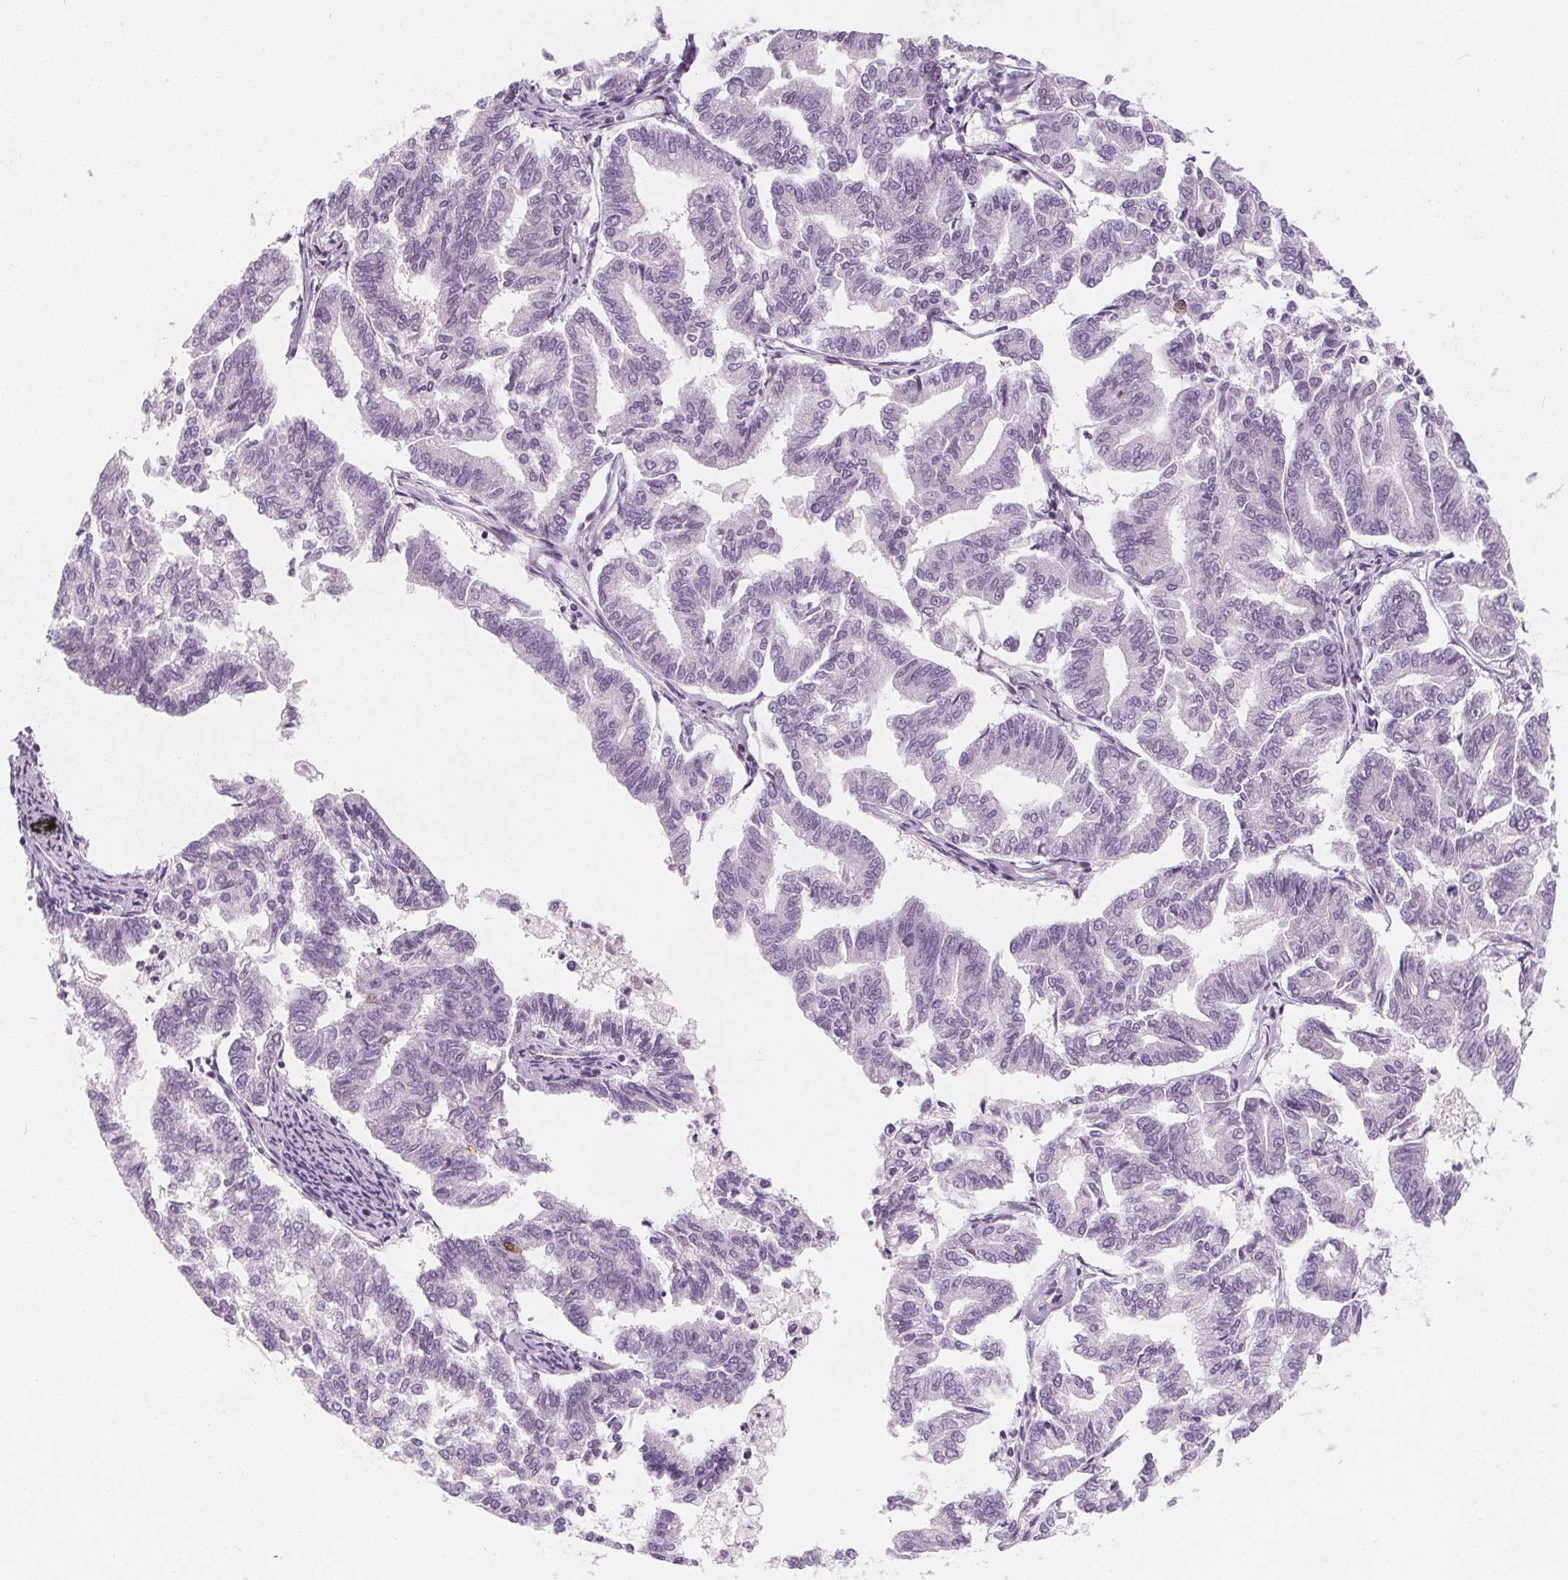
{"staining": {"intensity": "negative", "quantity": "none", "location": "none"}, "tissue": "endometrial cancer", "cell_type": "Tumor cells", "image_type": "cancer", "snomed": [{"axis": "morphology", "description": "Adenocarcinoma, NOS"}, {"axis": "topography", "description": "Endometrium"}], "caption": "The photomicrograph demonstrates no staining of tumor cells in endometrial cancer.", "gene": "DBX2", "patient": {"sex": "female", "age": 79}}